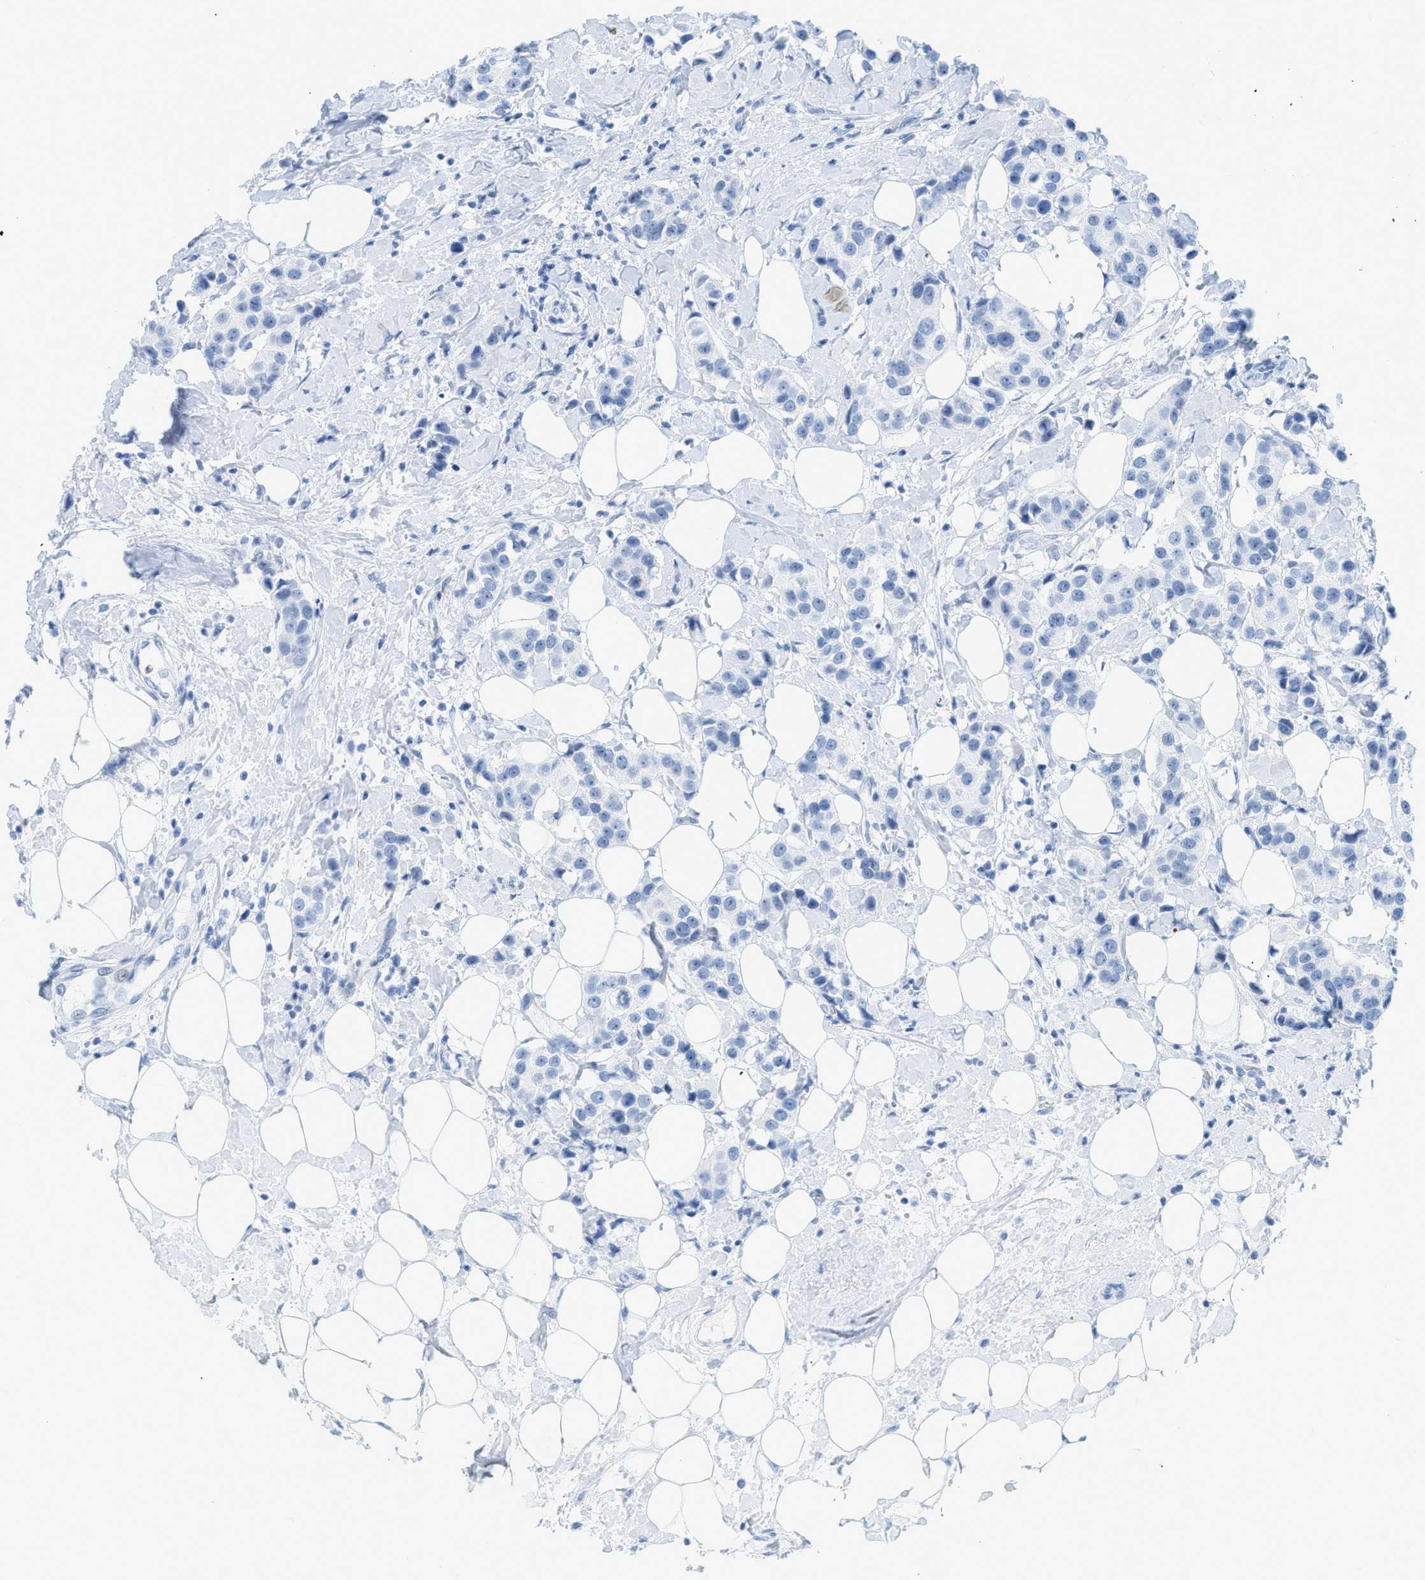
{"staining": {"intensity": "negative", "quantity": "none", "location": "none"}, "tissue": "breast cancer", "cell_type": "Tumor cells", "image_type": "cancer", "snomed": [{"axis": "morphology", "description": "Normal tissue, NOS"}, {"axis": "morphology", "description": "Duct carcinoma"}, {"axis": "topography", "description": "Breast"}], "caption": "There is no significant positivity in tumor cells of breast cancer (infiltrating ductal carcinoma).", "gene": "DES", "patient": {"sex": "female", "age": 39}}